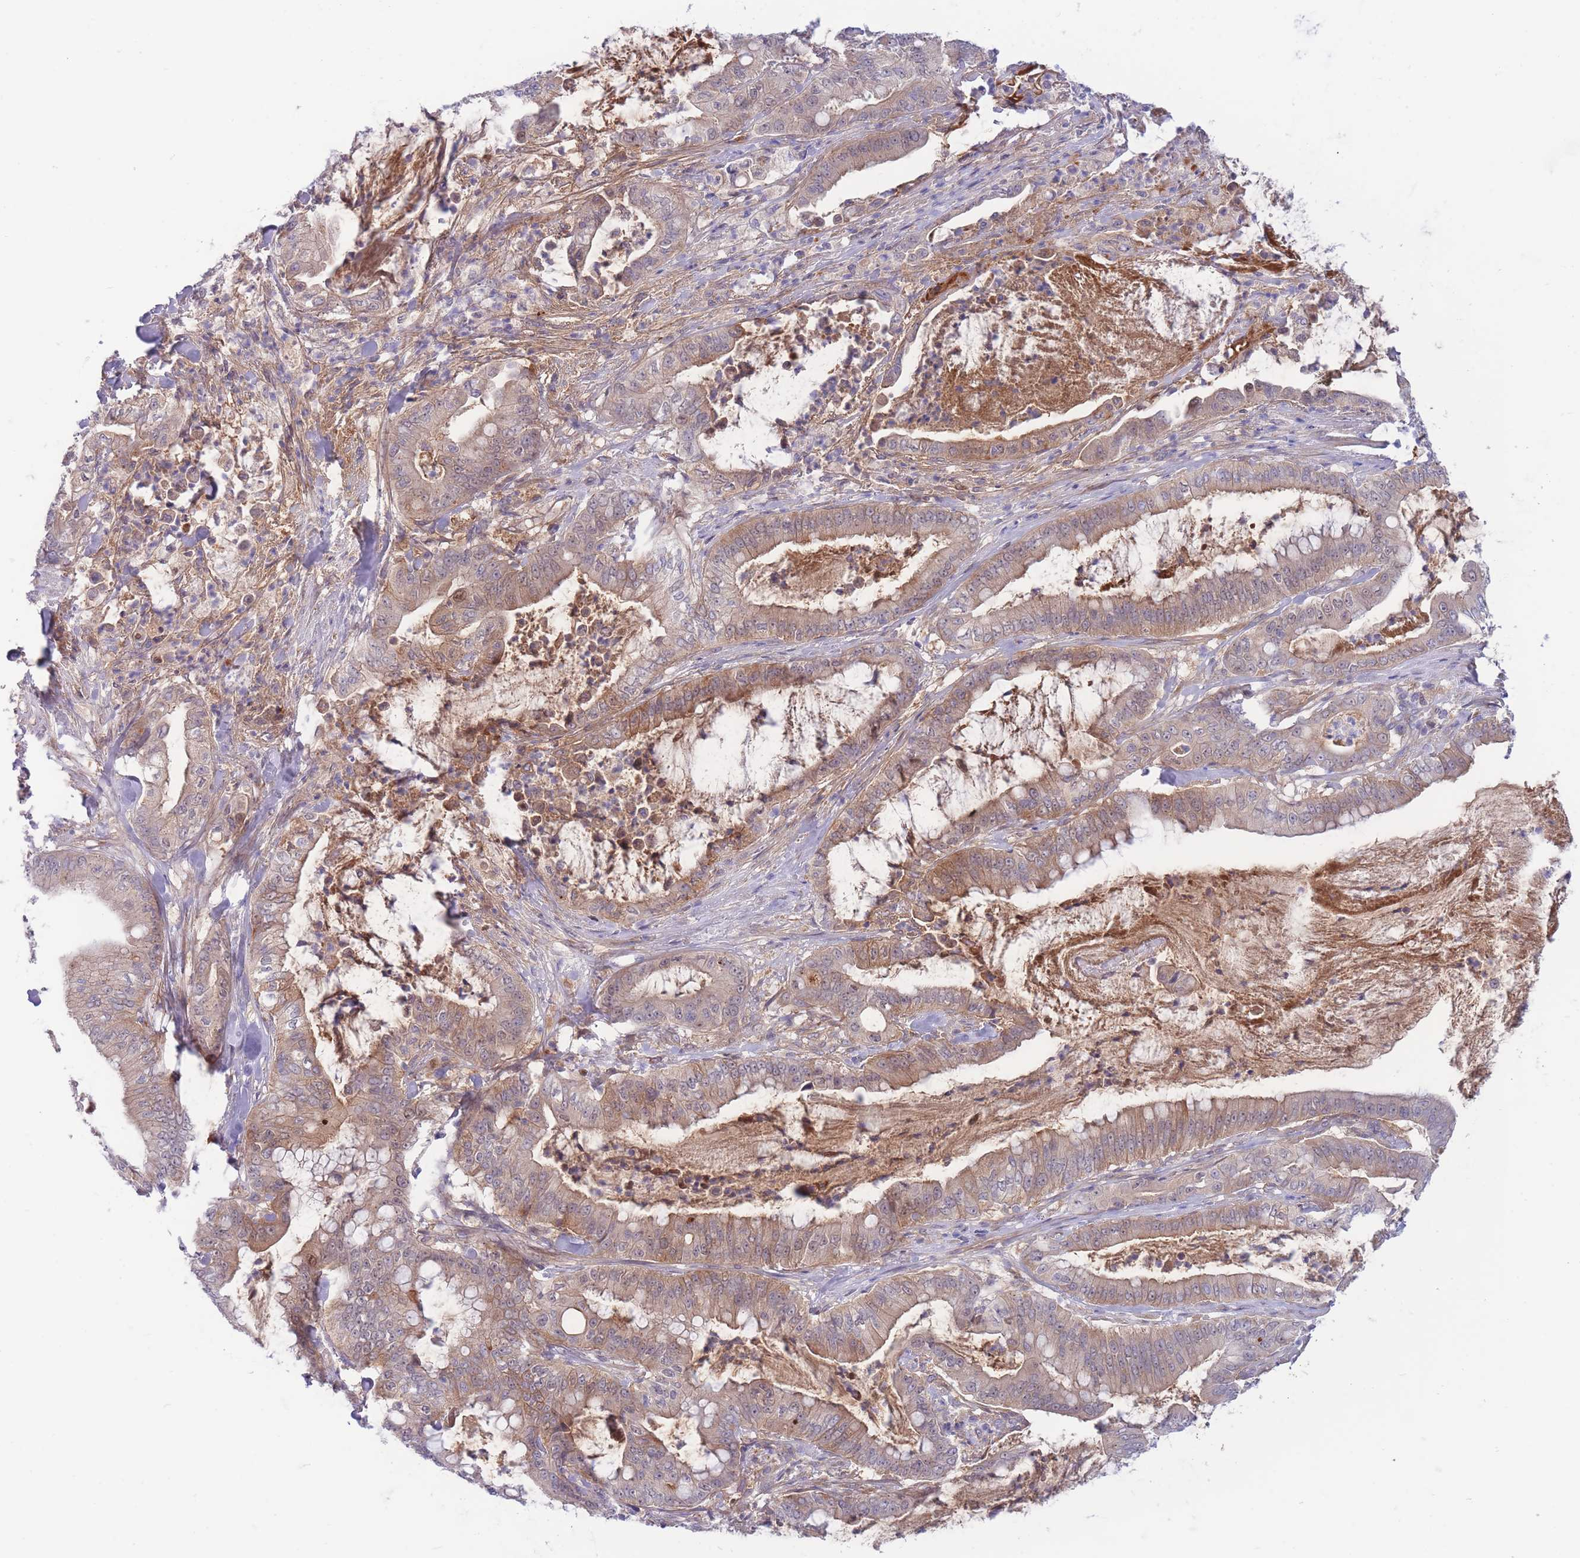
{"staining": {"intensity": "weak", "quantity": ">75%", "location": "cytoplasmic/membranous"}, "tissue": "pancreatic cancer", "cell_type": "Tumor cells", "image_type": "cancer", "snomed": [{"axis": "morphology", "description": "Adenocarcinoma, NOS"}, {"axis": "topography", "description": "Pancreas"}], "caption": "A micrograph of pancreatic cancer (adenocarcinoma) stained for a protein demonstrates weak cytoplasmic/membranous brown staining in tumor cells.", "gene": "APOL4", "patient": {"sex": "male", "age": 71}}